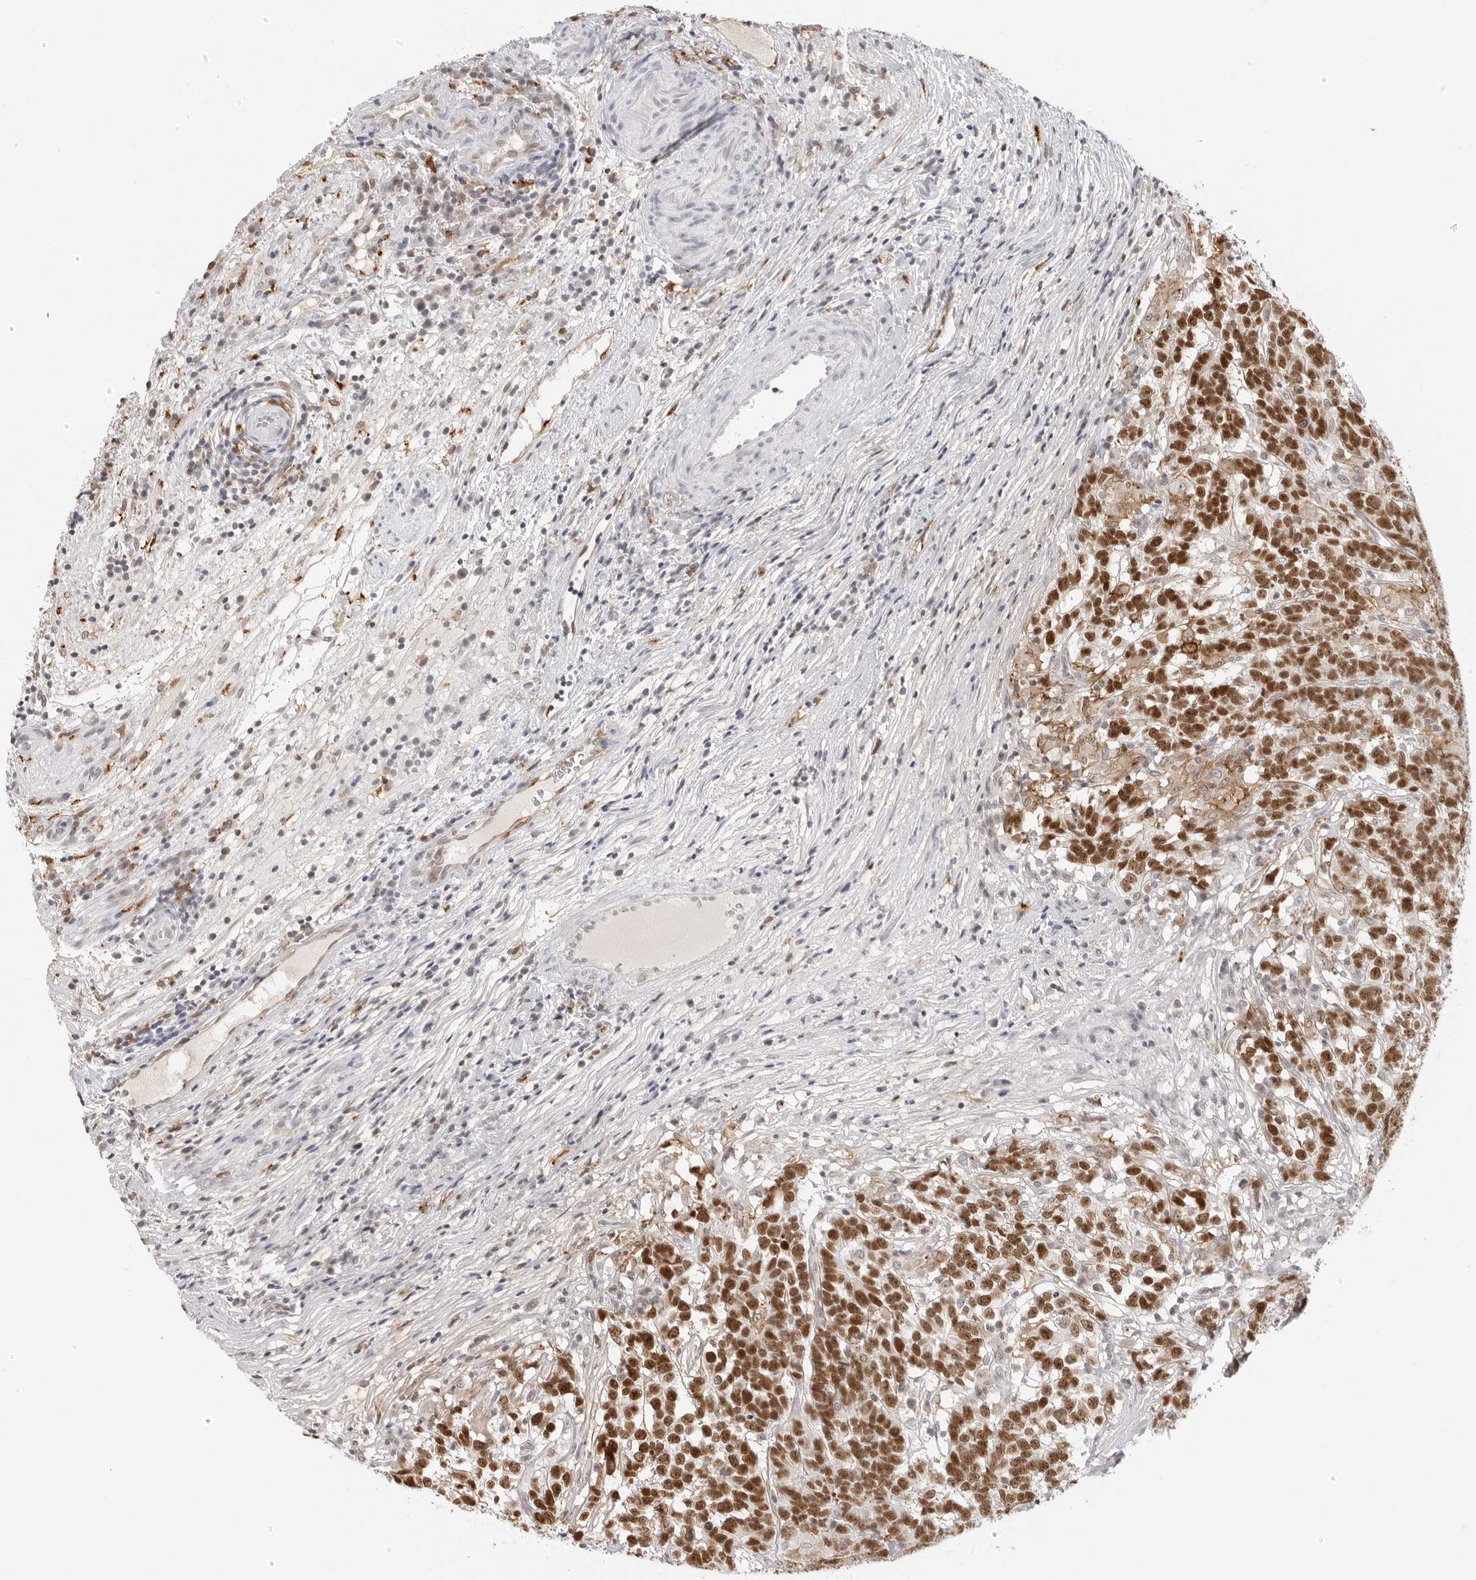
{"staining": {"intensity": "strong", "quantity": ">75%", "location": "nuclear"}, "tissue": "testis cancer", "cell_type": "Tumor cells", "image_type": "cancer", "snomed": [{"axis": "morphology", "description": "Carcinoma, Embryonal, NOS"}, {"axis": "topography", "description": "Testis"}], "caption": "Immunohistochemistry (IHC) micrograph of embryonal carcinoma (testis) stained for a protein (brown), which exhibits high levels of strong nuclear staining in approximately >75% of tumor cells.", "gene": "MSH6", "patient": {"sex": "male", "age": 26}}